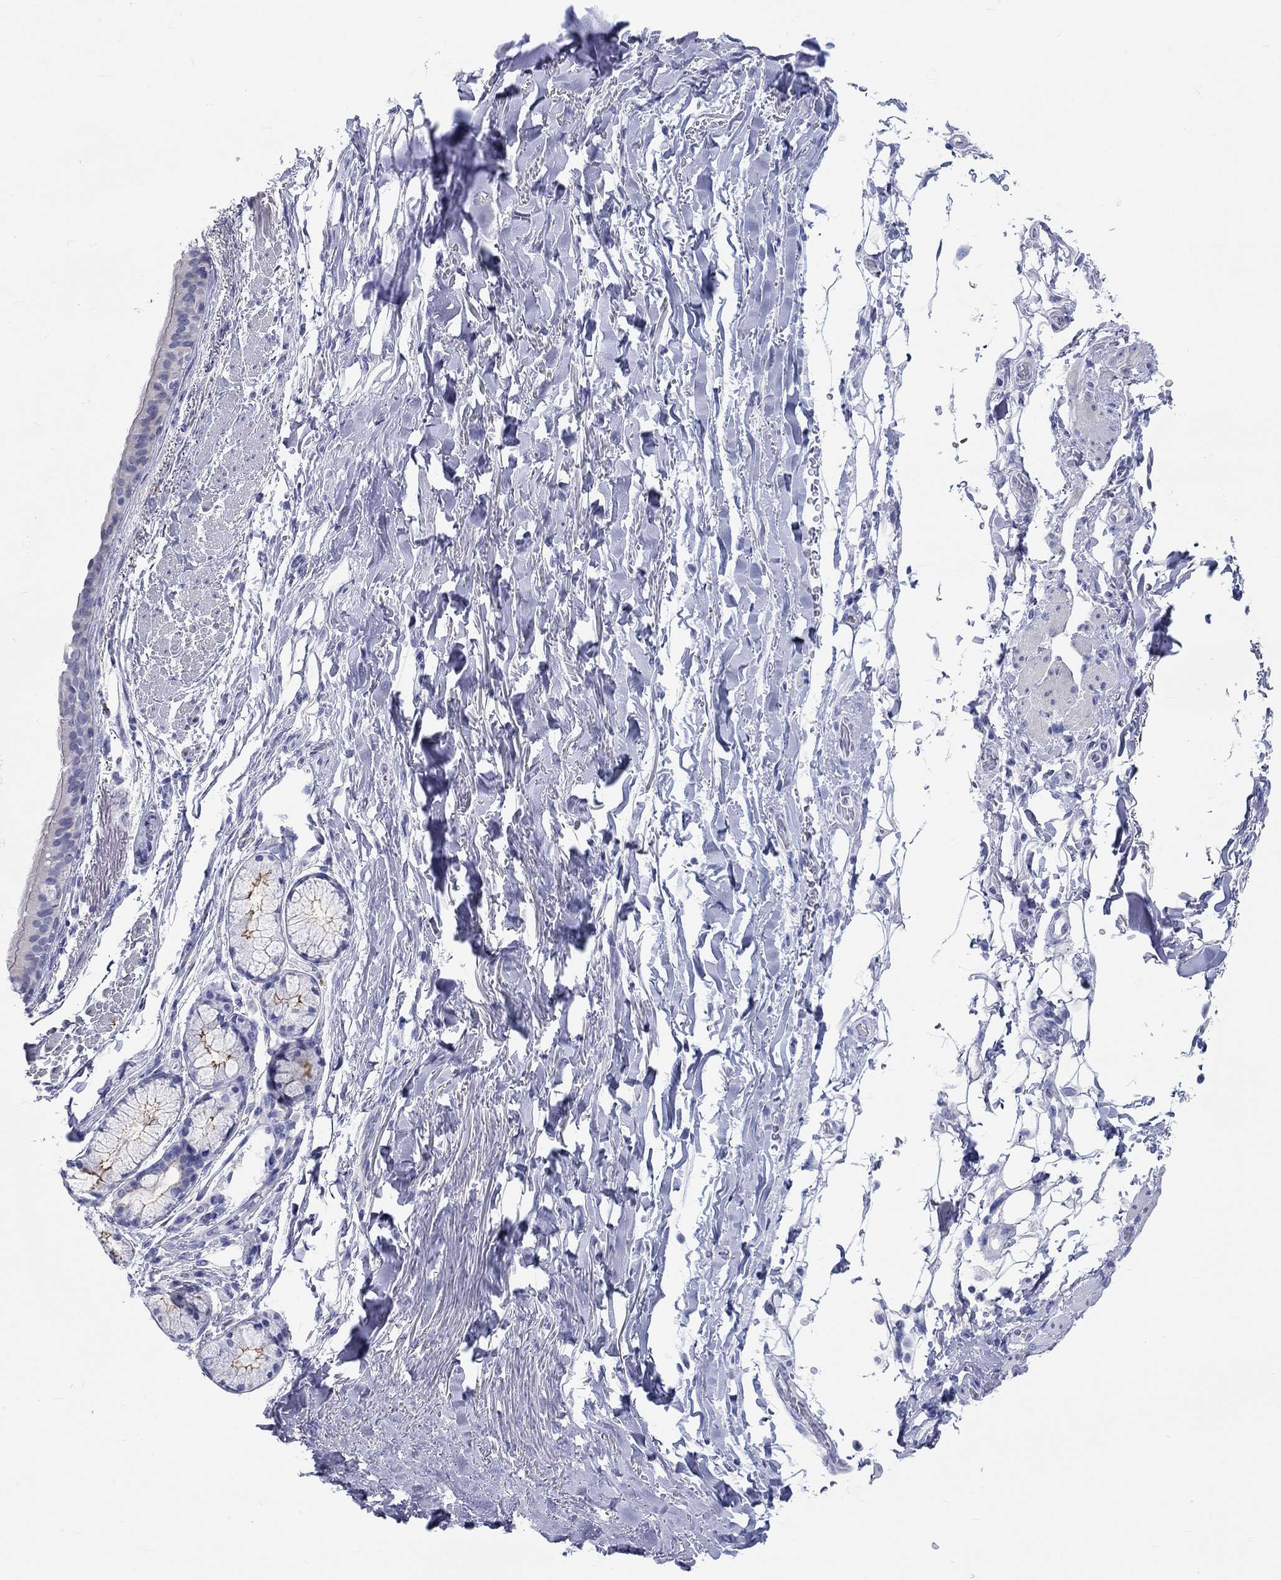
{"staining": {"intensity": "negative", "quantity": "none", "location": "none"}, "tissue": "bronchus", "cell_type": "Respiratory epithelial cells", "image_type": "normal", "snomed": [{"axis": "morphology", "description": "Normal tissue, NOS"}, {"axis": "morphology", "description": "Squamous cell carcinoma, NOS"}, {"axis": "topography", "description": "Bronchus"}, {"axis": "topography", "description": "Lung"}], "caption": "IHC of normal human bronchus displays no expression in respiratory epithelial cells. The staining was performed using DAB (3,3'-diaminobenzidine) to visualize the protein expression in brown, while the nuclei were stained in blue with hematoxylin (Magnification: 20x).", "gene": "SPATA9", "patient": {"sex": "male", "age": 69}}